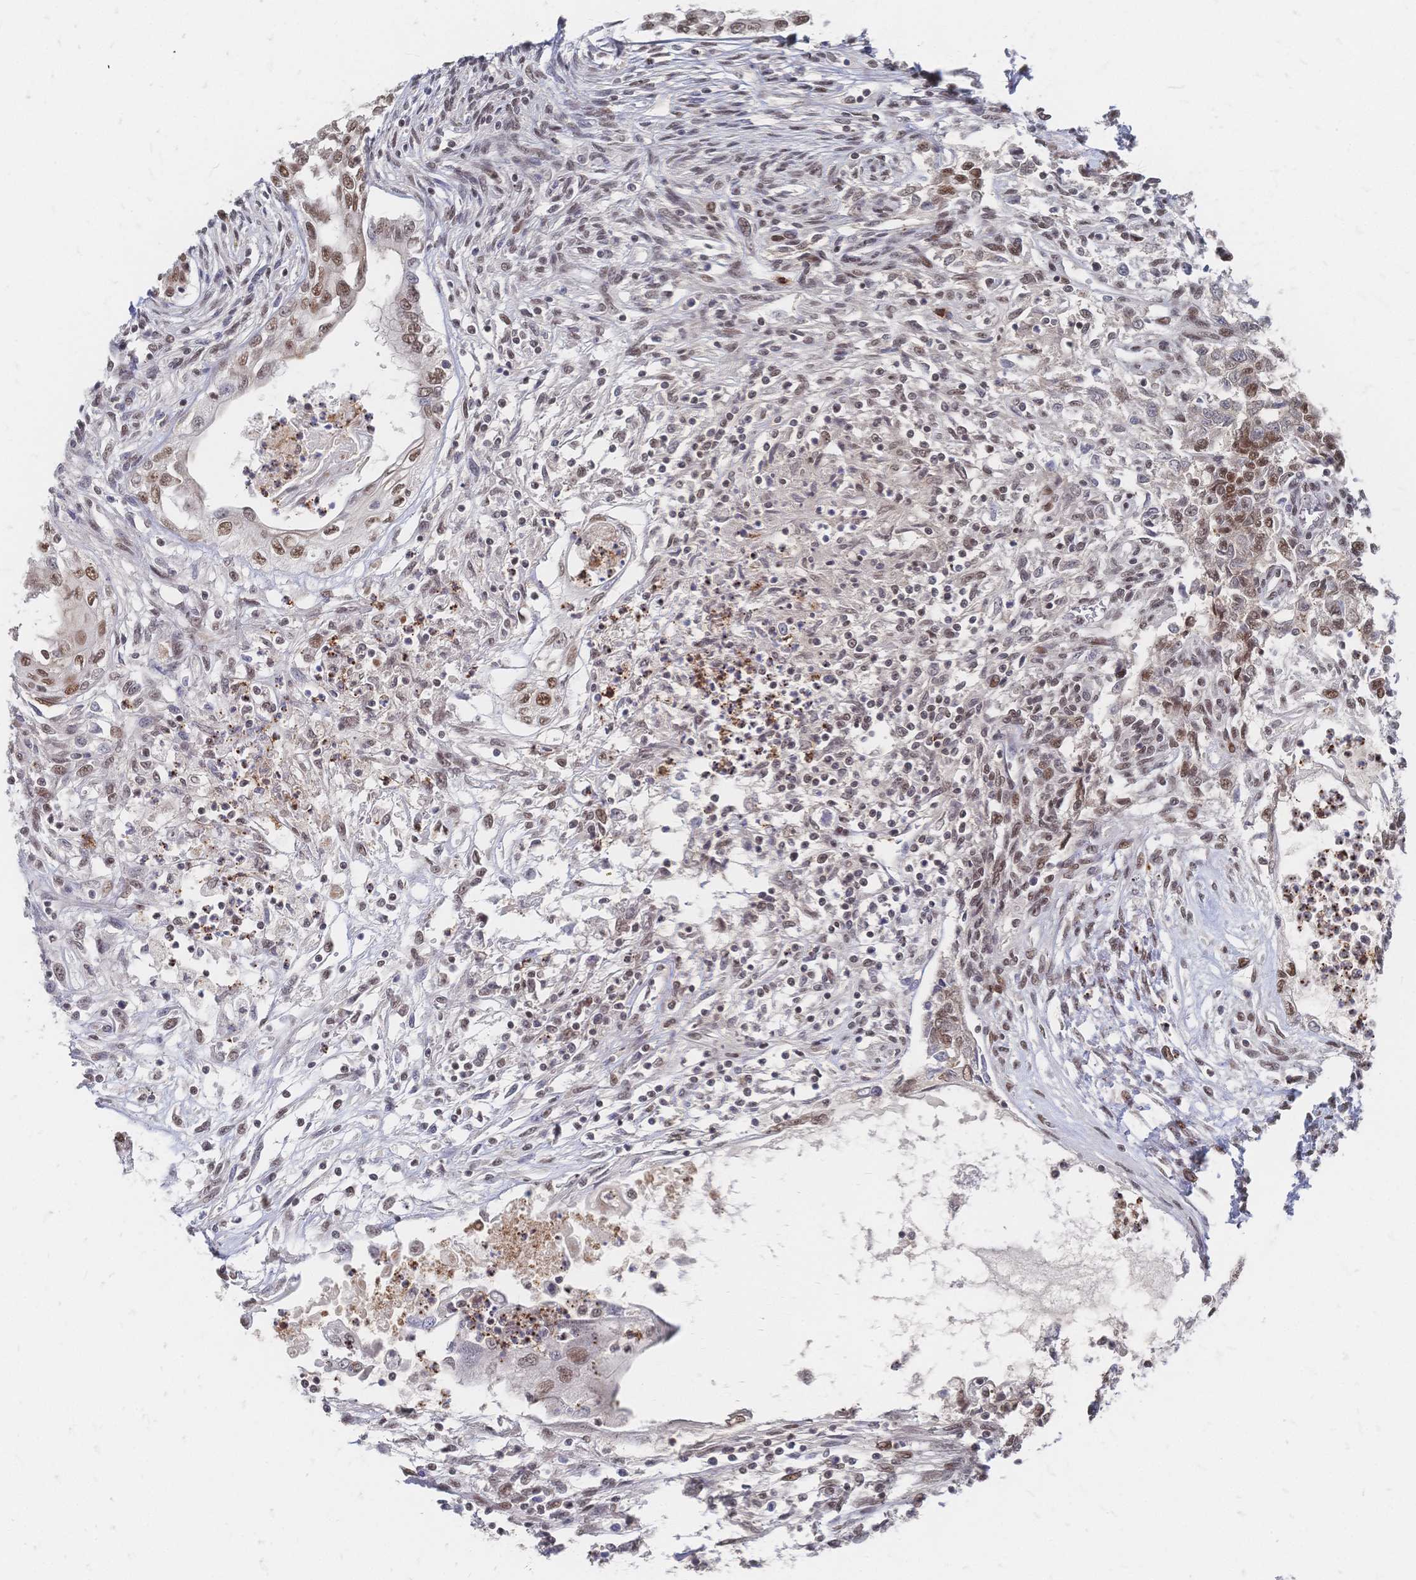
{"staining": {"intensity": "moderate", "quantity": ">75%", "location": "nuclear"}, "tissue": "testis cancer", "cell_type": "Tumor cells", "image_type": "cancer", "snomed": [{"axis": "morphology", "description": "Carcinoma, Embryonal, NOS"}, {"axis": "topography", "description": "Testis"}], "caption": "High-magnification brightfield microscopy of embryonal carcinoma (testis) stained with DAB (3,3'-diaminobenzidine) (brown) and counterstained with hematoxylin (blue). tumor cells exhibit moderate nuclear expression is appreciated in about>75% of cells.", "gene": "NELFA", "patient": {"sex": "male", "age": 37}}